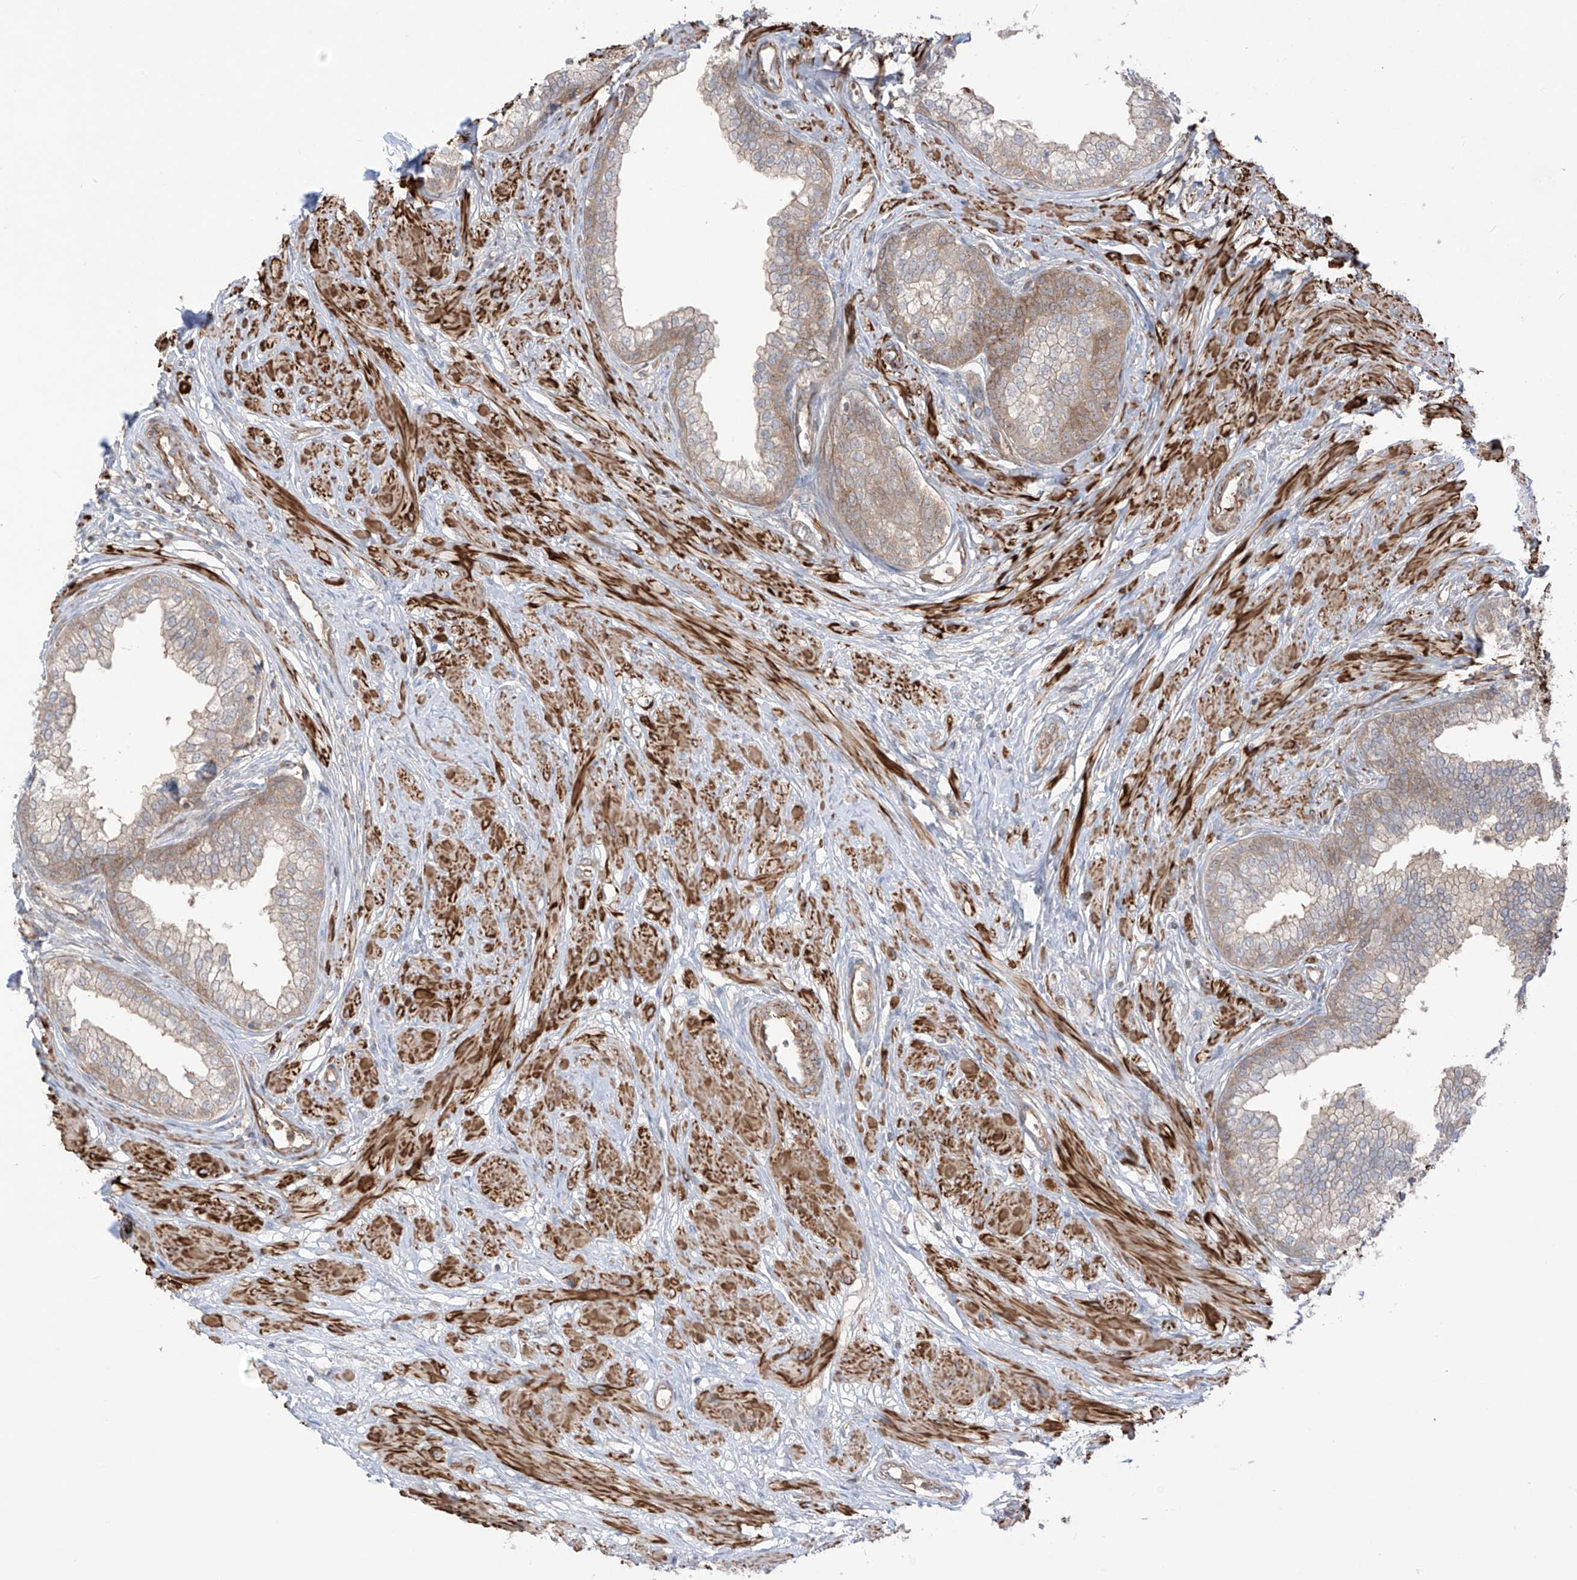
{"staining": {"intensity": "weak", "quantity": "<25%", "location": "cytoplasmic/membranous"}, "tissue": "prostate", "cell_type": "Glandular cells", "image_type": "normal", "snomed": [{"axis": "morphology", "description": "Normal tissue, NOS"}, {"axis": "morphology", "description": "Urothelial carcinoma, Low grade"}, {"axis": "topography", "description": "Urinary bladder"}, {"axis": "topography", "description": "Prostate"}], "caption": "The histopathology image displays no significant staining in glandular cells of prostate.", "gene": "TRMU", "patient": {"sex": "male", "age": 60}}